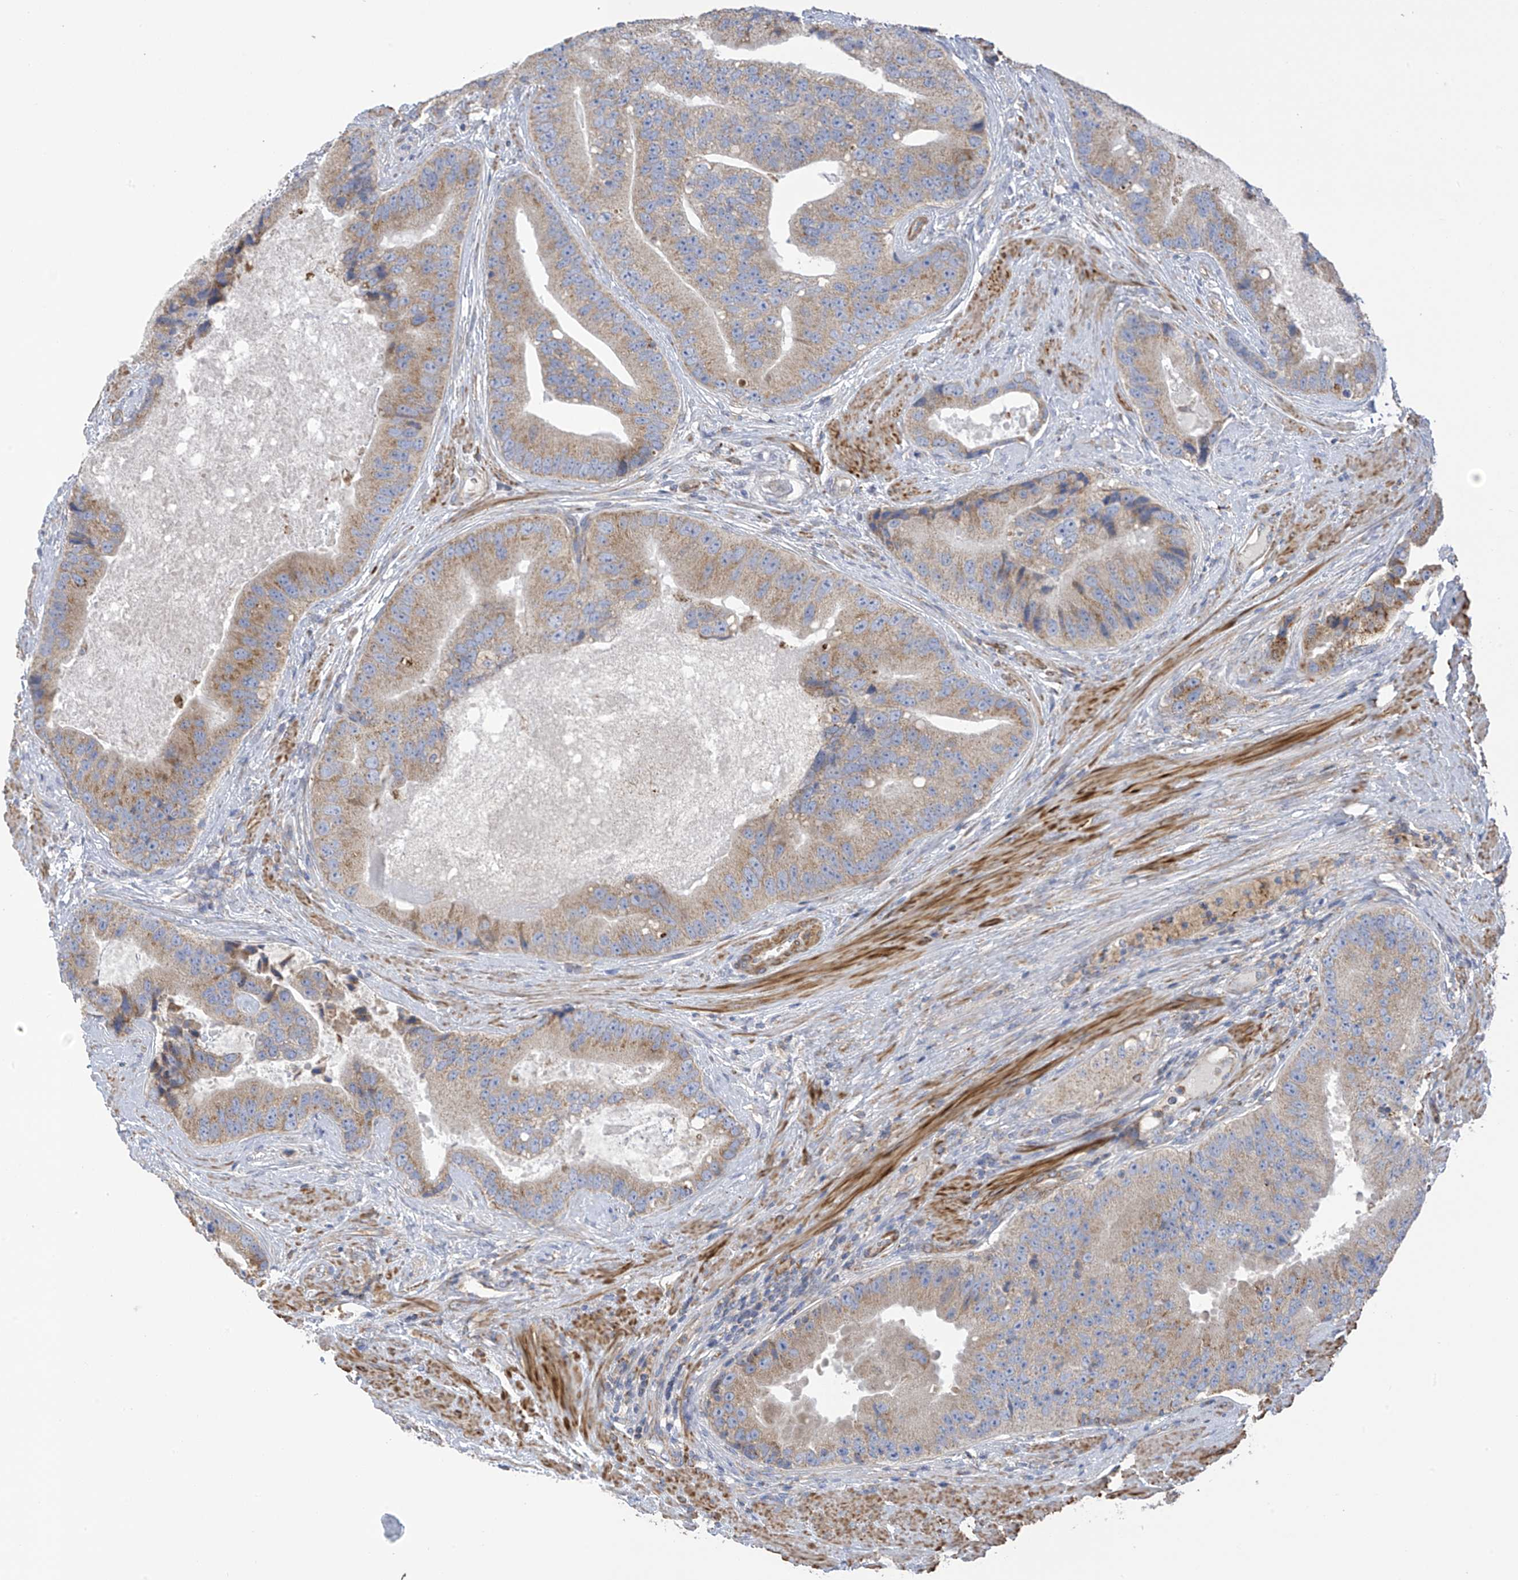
{"staining": {"intensity": "moderate", "quantity": ">75%", "location": "cytoplasmic/membranous"}, "tissue": "prostate cancer", "cell_type": "Tumor cells", "image_type": "cancer", "snomed": [{"axis": "morphology", "description": "Adenocarcinoma, High grade"}, {"axis": "topography", "description": "Prostate"}], "caption": "An image of prostate cancer (adenocarcinoma (high-grade)) stained for a protein displays moderate cytoplasmic/membranous brown staining in tumor cells.", "gene": "ITM2B", "patient": {"sex": "male", "age": 70}}